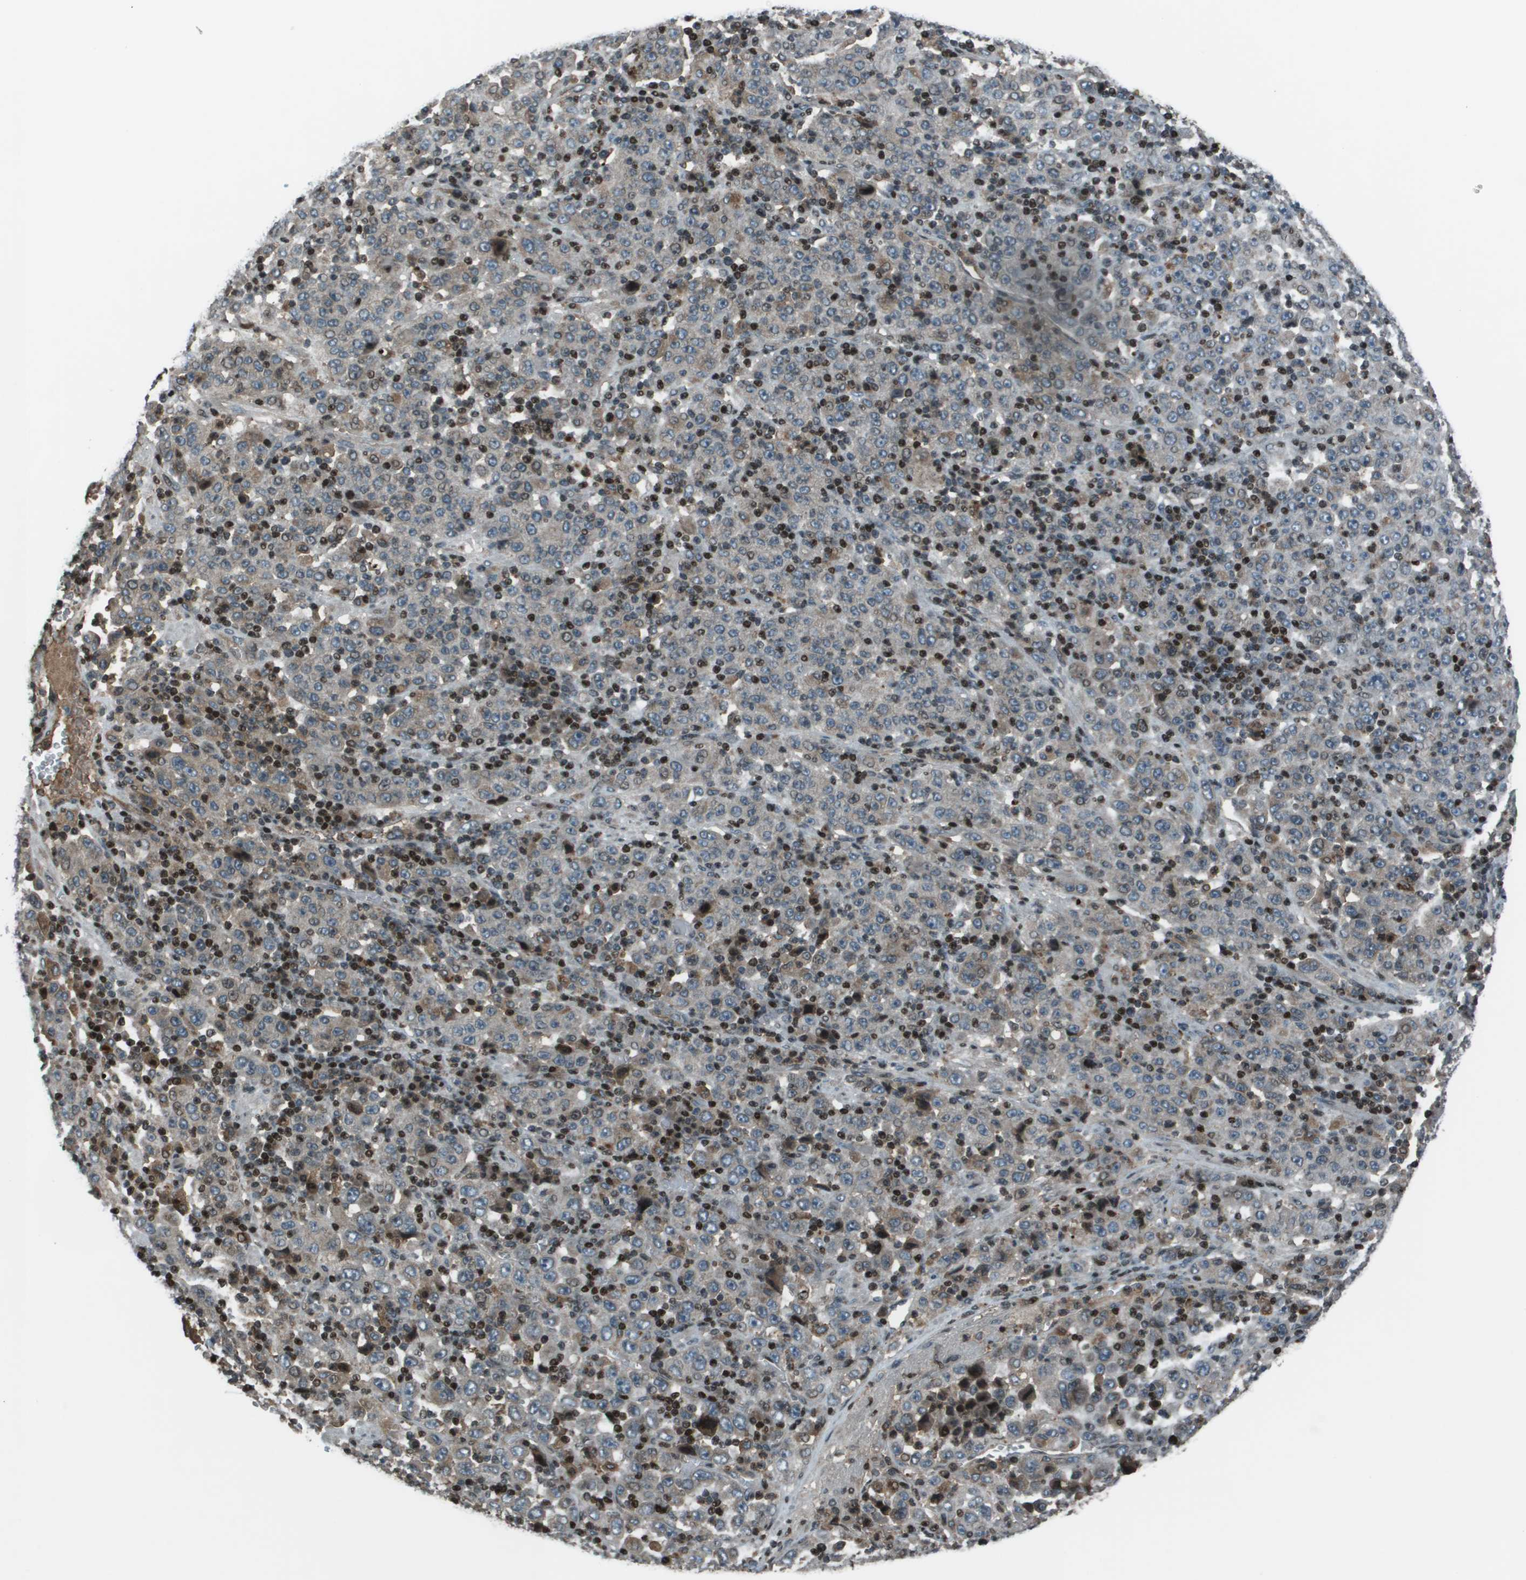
{"staining": {"intensity": "weak", "quantity": "<25%", "location": "cytoplasmic/membranous"}, "tissue": "stomach cancer", "cell_type": "Tumor cells", "image_type": "cancer", "snomed": [{"axis": "morphology", "description": "Normal tissue, NOS"}, {"axis": "morphology", "description": "Adenocarcinoma, NOS"}, {"axis": "topography", "description": "Stomach, upper"}, {"axis": "topography", "description": "Stomach"}], "caption": "Immunohistochemistry histopathology image of neoplastic tissue: stomach cancer stained with DAB reveals no significant protein staining in tumor cells. (Immunohistochemistry, brightfield microscopy, high magnification).", "gene": "CXCL12", "patient": {"sex": "male", "age": 59}}